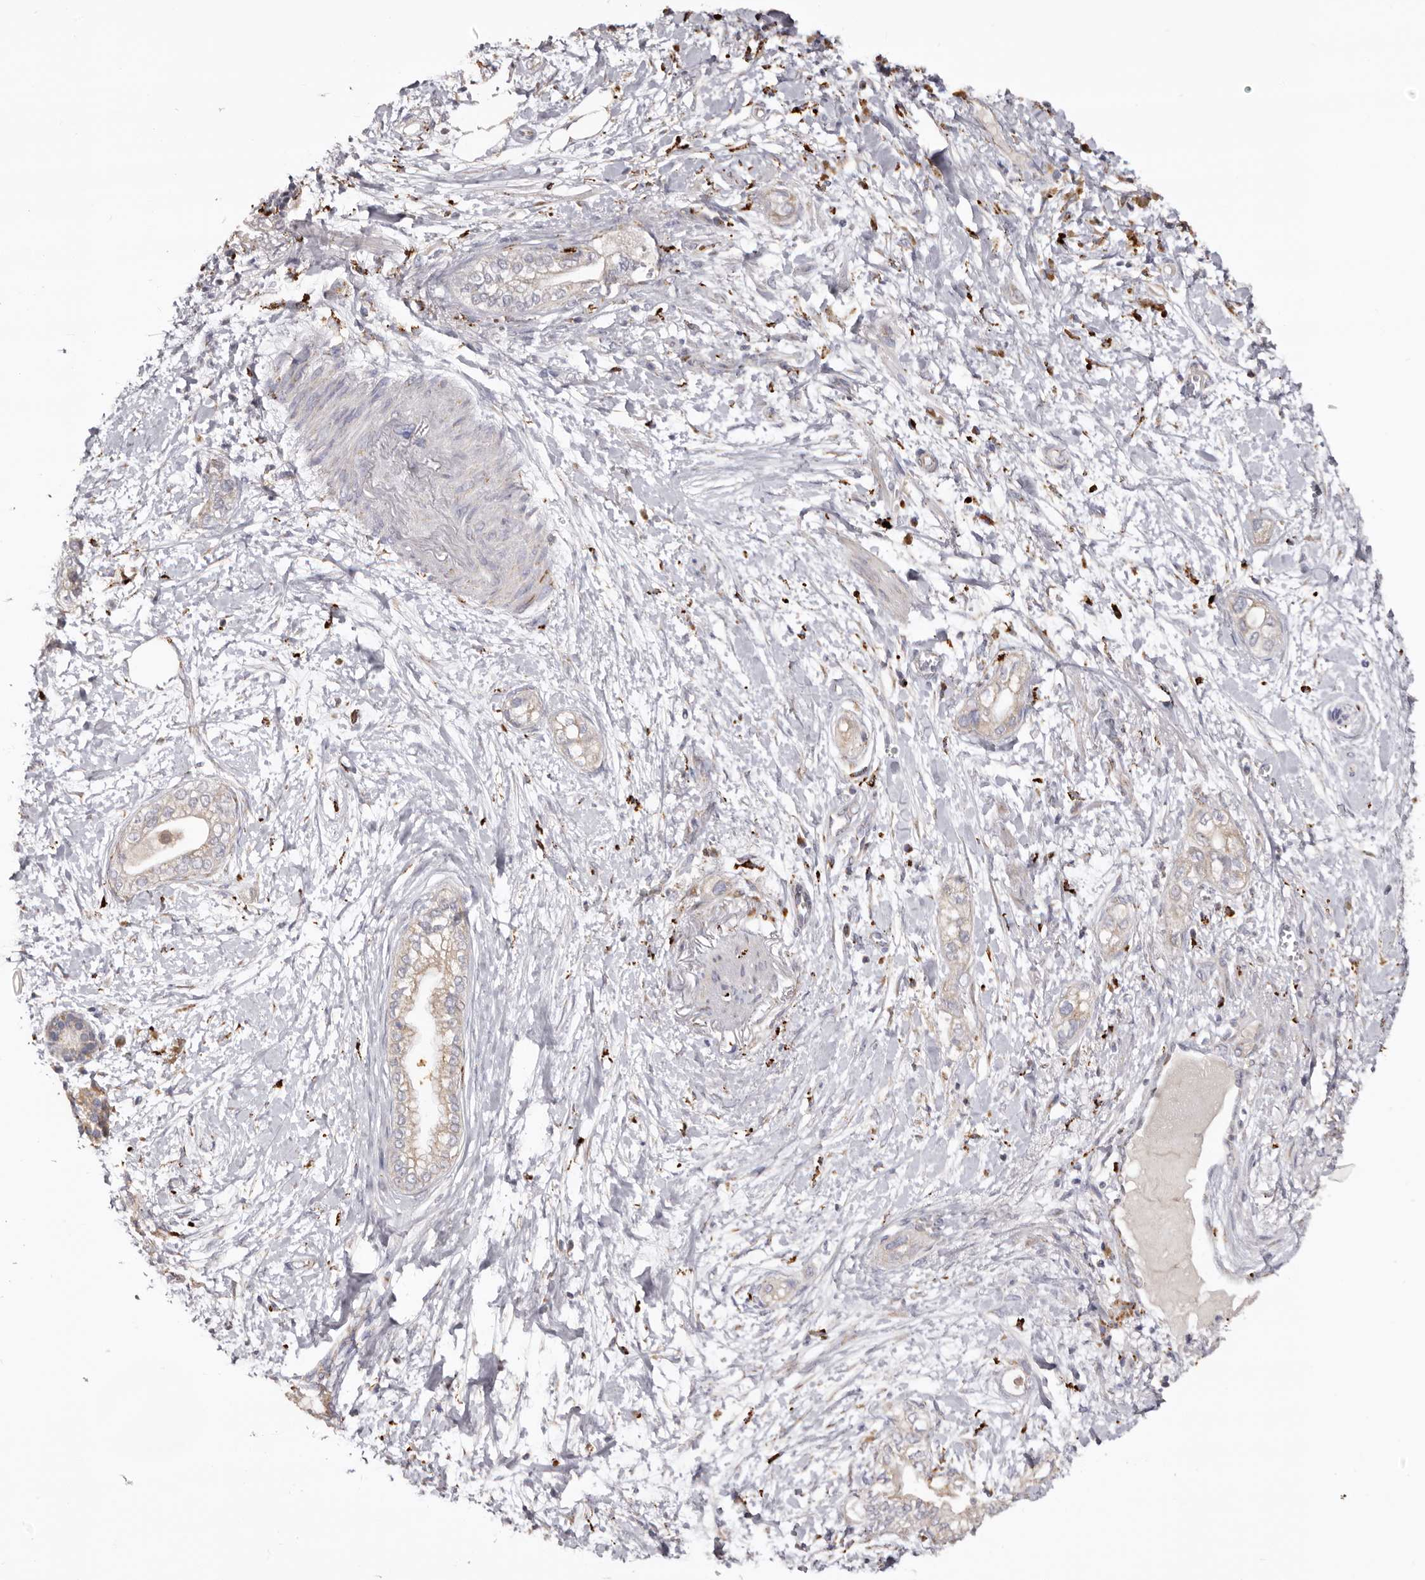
{"staining": {"intensity": "weak", "quantity": "25%-75%", "location": "cytoplasmic/membranous"}, "tissue": "pancreatic cancer", "cell_type": "Tumor cells", "image_type": "cancer", "snomed": [{"axis": "morphology", "description": "Adenocarcinoma, NOS"}, {"axis": "topography", "description": "Pancreas"}], "caption": "The immunohistochemical stain labels weak cytoplasmic/membranous staining in tumor cells of pancreatic cancer tissue.", "gene": "MECR", "patient": {"sex": "male", "age": 68}}